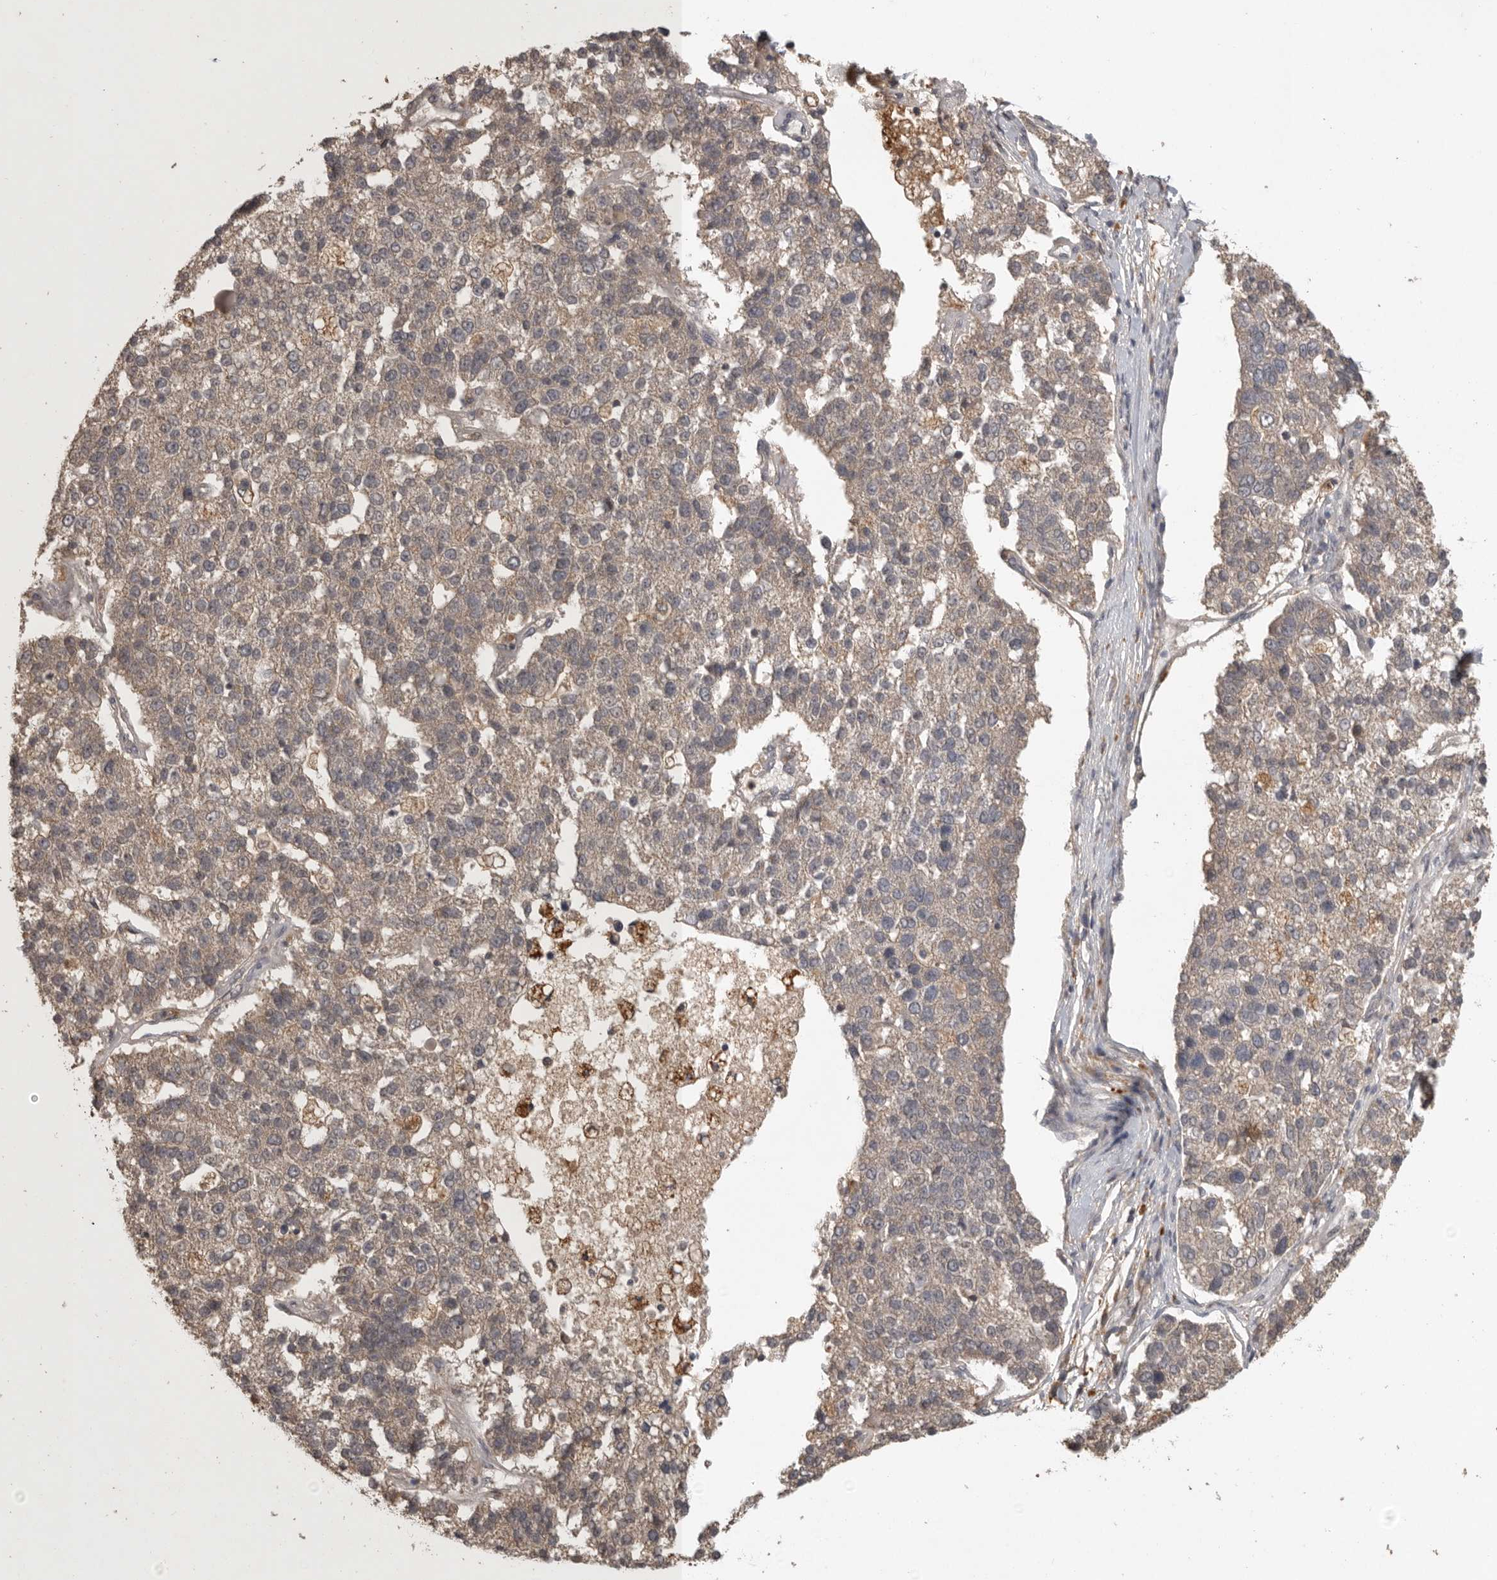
{"staining": {"intensity": "weak", "quantity": "25%-75%", "location": "cytoplasmic/membranous"}, "tissue": "pancreatic cancer", "cell_type": "Tumor cells", "image_type": "cancer", "snomed": [{"axis": "morphology", "description": "Adenocarcinoma, NOS"}, {"axis": "topography", "description": "Pancreas"}], "caption": "Immunohistochemistry of human pancreatic cancer (adenocarcinoma) exhibits low levels of weak cytoplasmic/membranous positivity in about 25%-75% of tumor cells.", "gene": "ADAMTS4", "patient": {"sex": "female", "age": 61}}